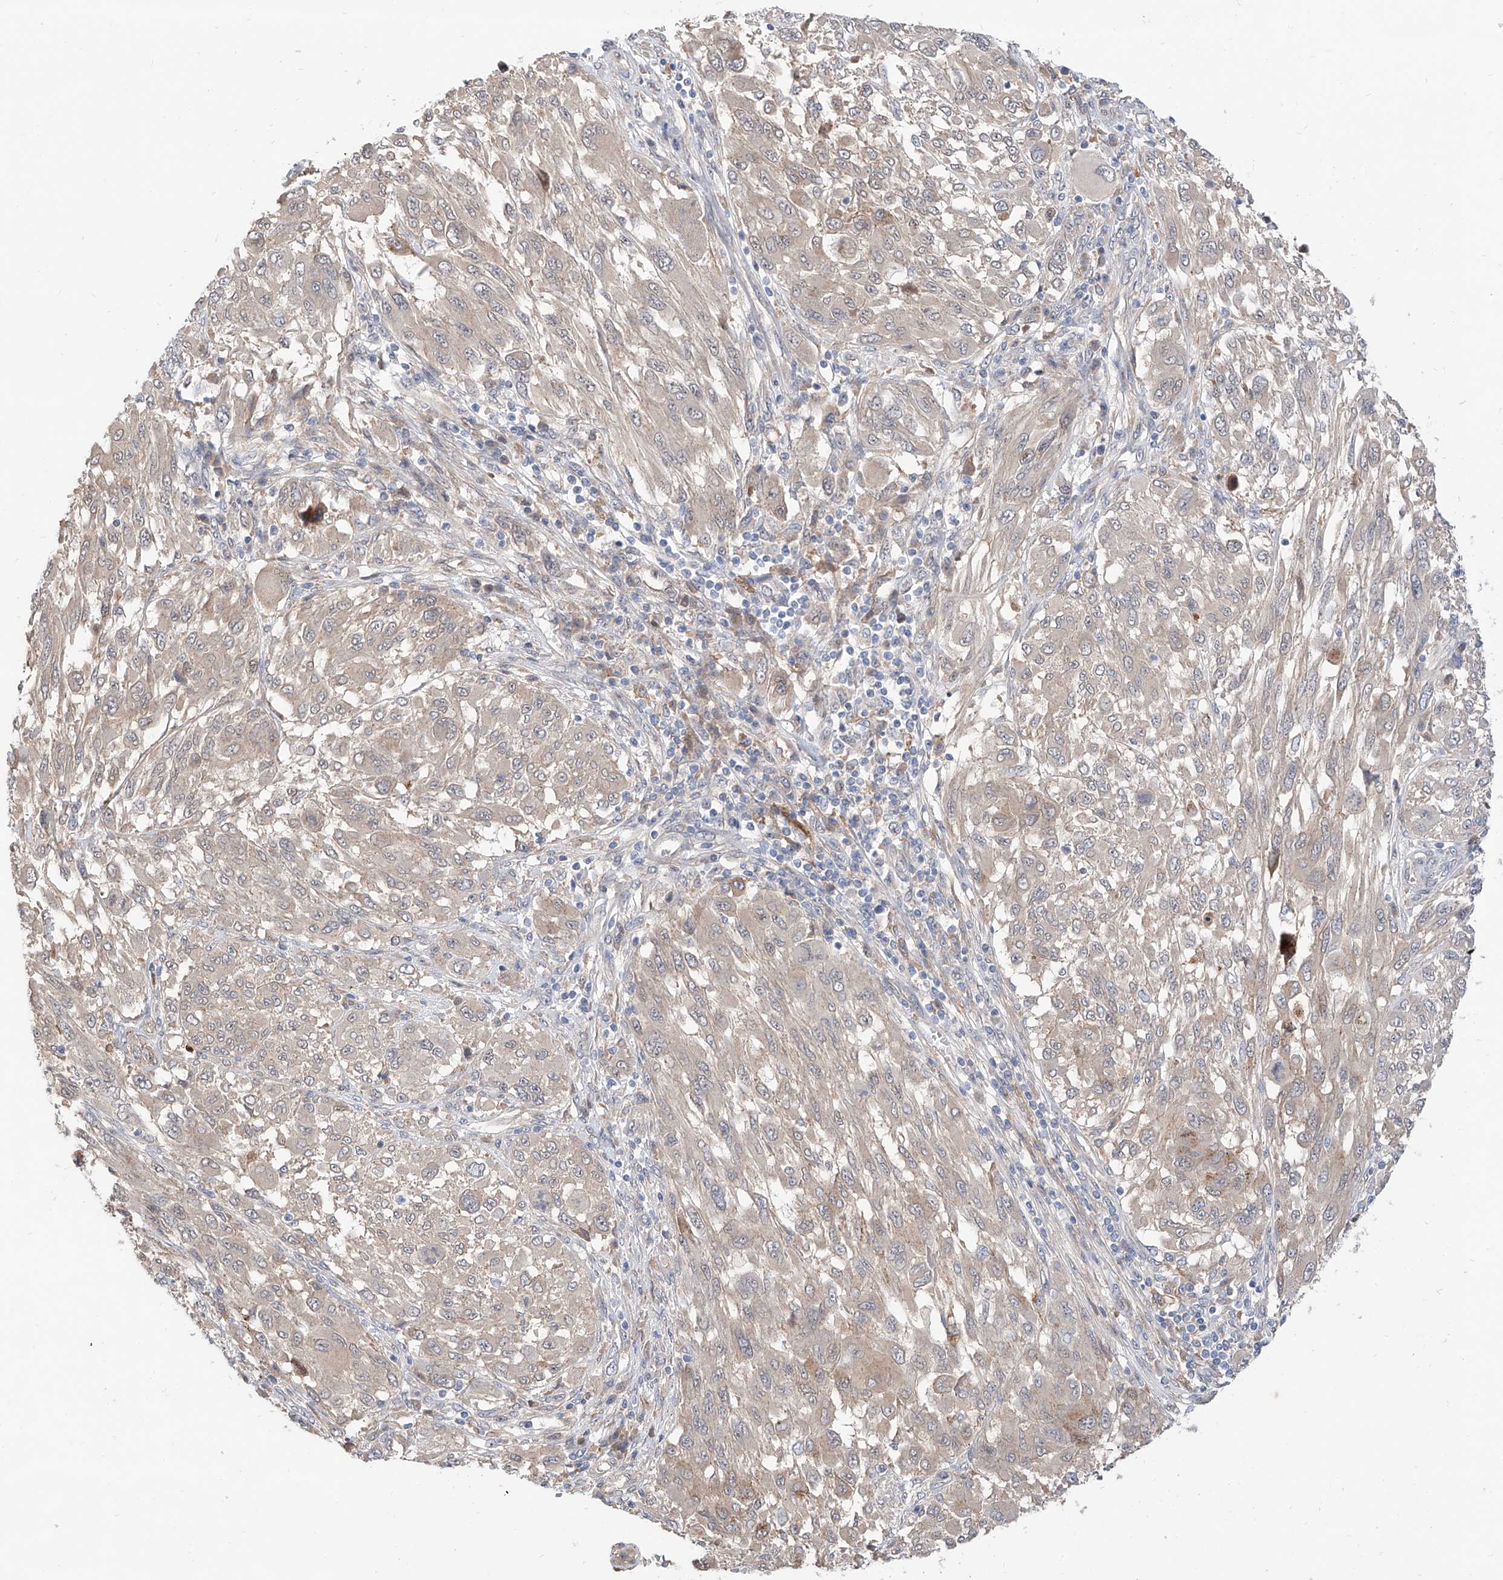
{"staining": {"intensity": "negative", "quantity": "none", "location": "none"}, "tissue": "melanoma", "cell_type": "Tumor cells", "image_type": "cancer", "snomed": [{"axis": "morphology", "description": "Malignant melanoma, NOS"}, {"axis": "topography", "description": "Skin"}], "caption": "Human melanoma stained for a protein using immunohistochemistry (IHC) exhibits no positivity in tumor cells.", "gene": "MAGEE2", "patient": {"sex": "female", "age": 91}}